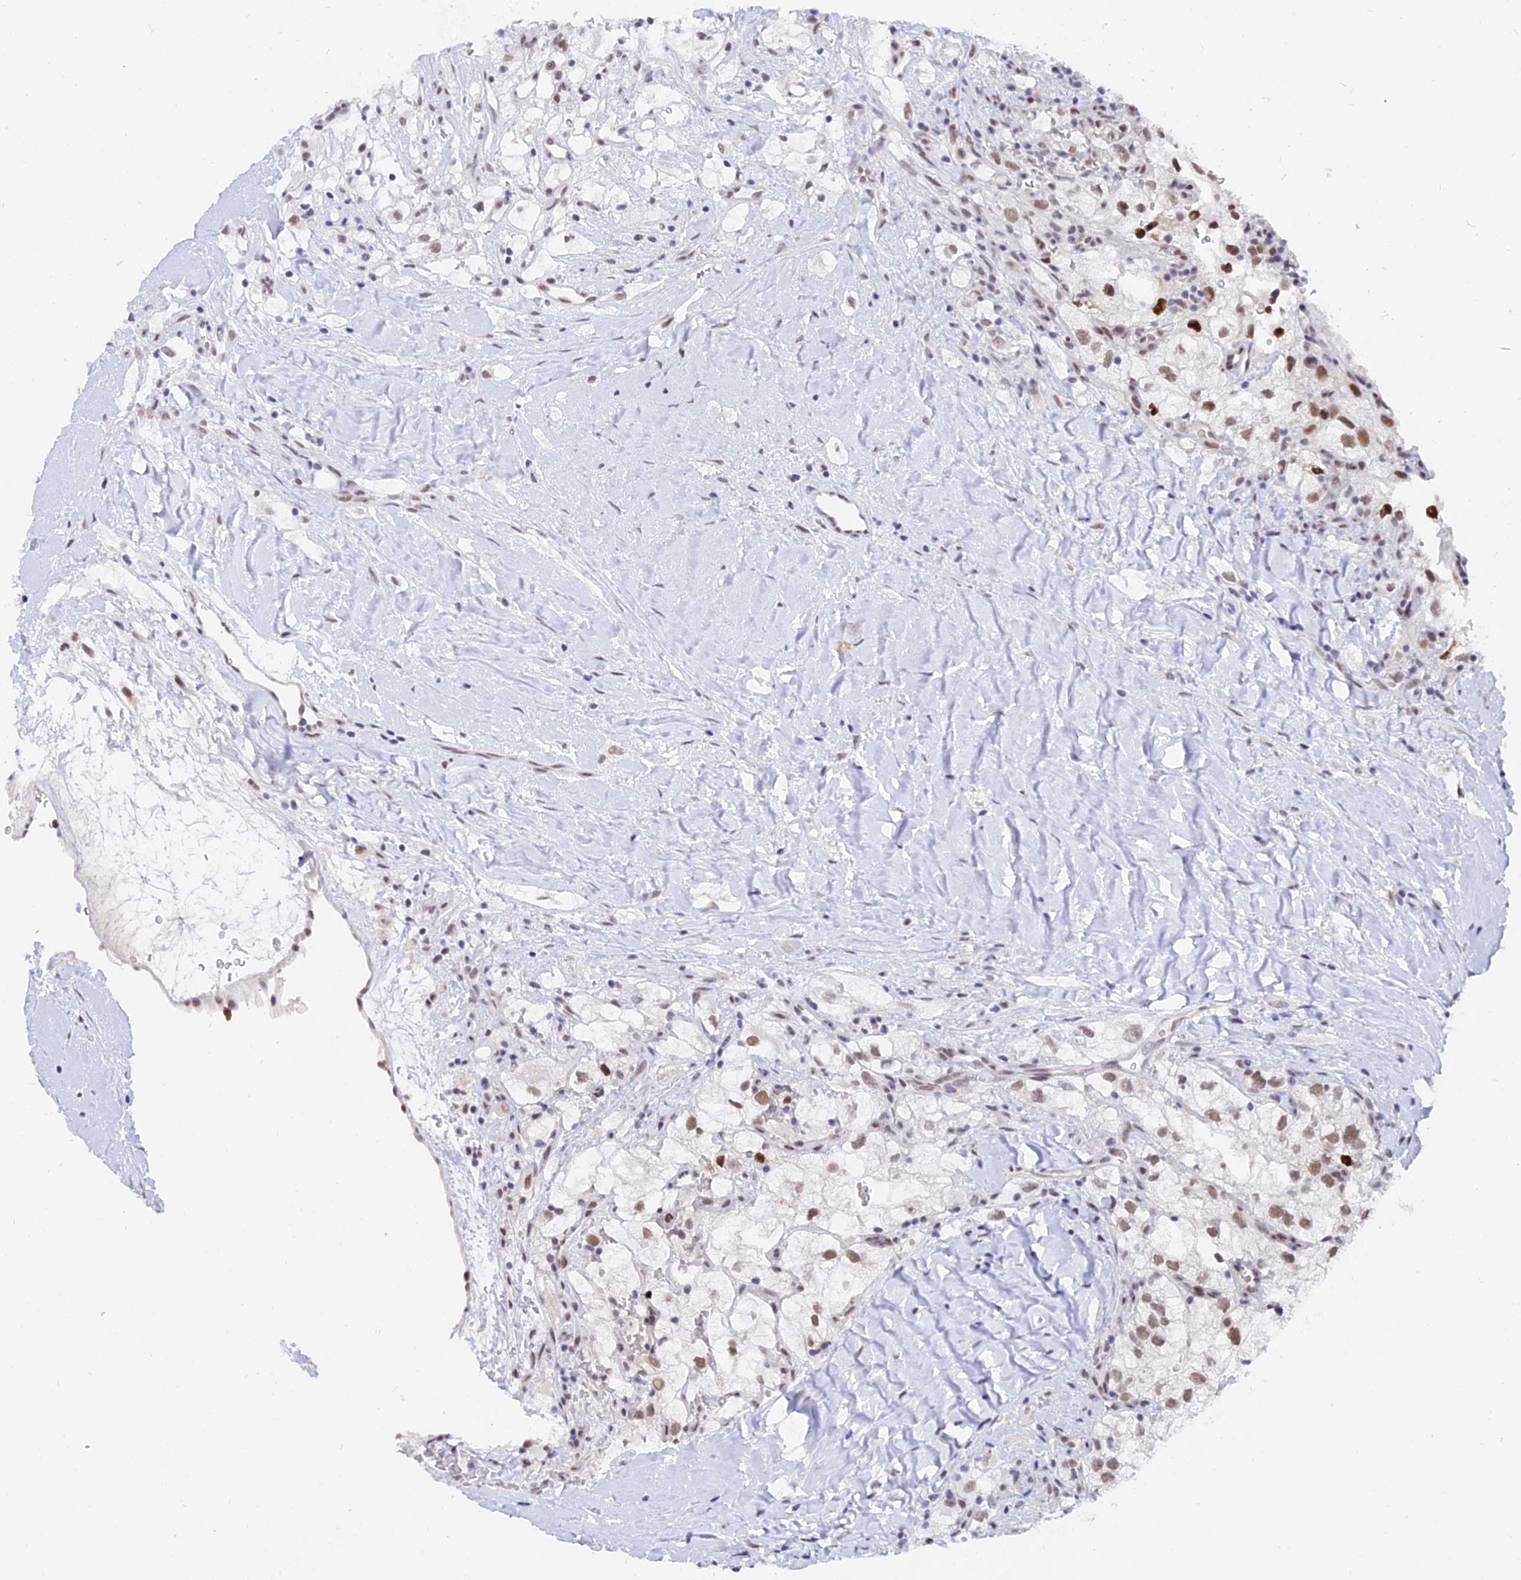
{"staining": {"intensity": "moderate", "quantity": ">75%", "location": "nuclear"}, "tissue": "renal cancer", "cell_type": "Tumor cells", "image_type": "cancer", "snomed": [{"axis": "morphology", "description": "Adenocarcinoma, NOS"}, {"axis": "topography", "description": "Kidney"}], "caption": "Immunohistochemical staining of human renal cancer (adenocarcinoma) displays medium levels of moderate nuclear protein positivity in about >75% of tumor cells.", "gene": "DPY30", "patient": {"sex": "male", "age": 59}}